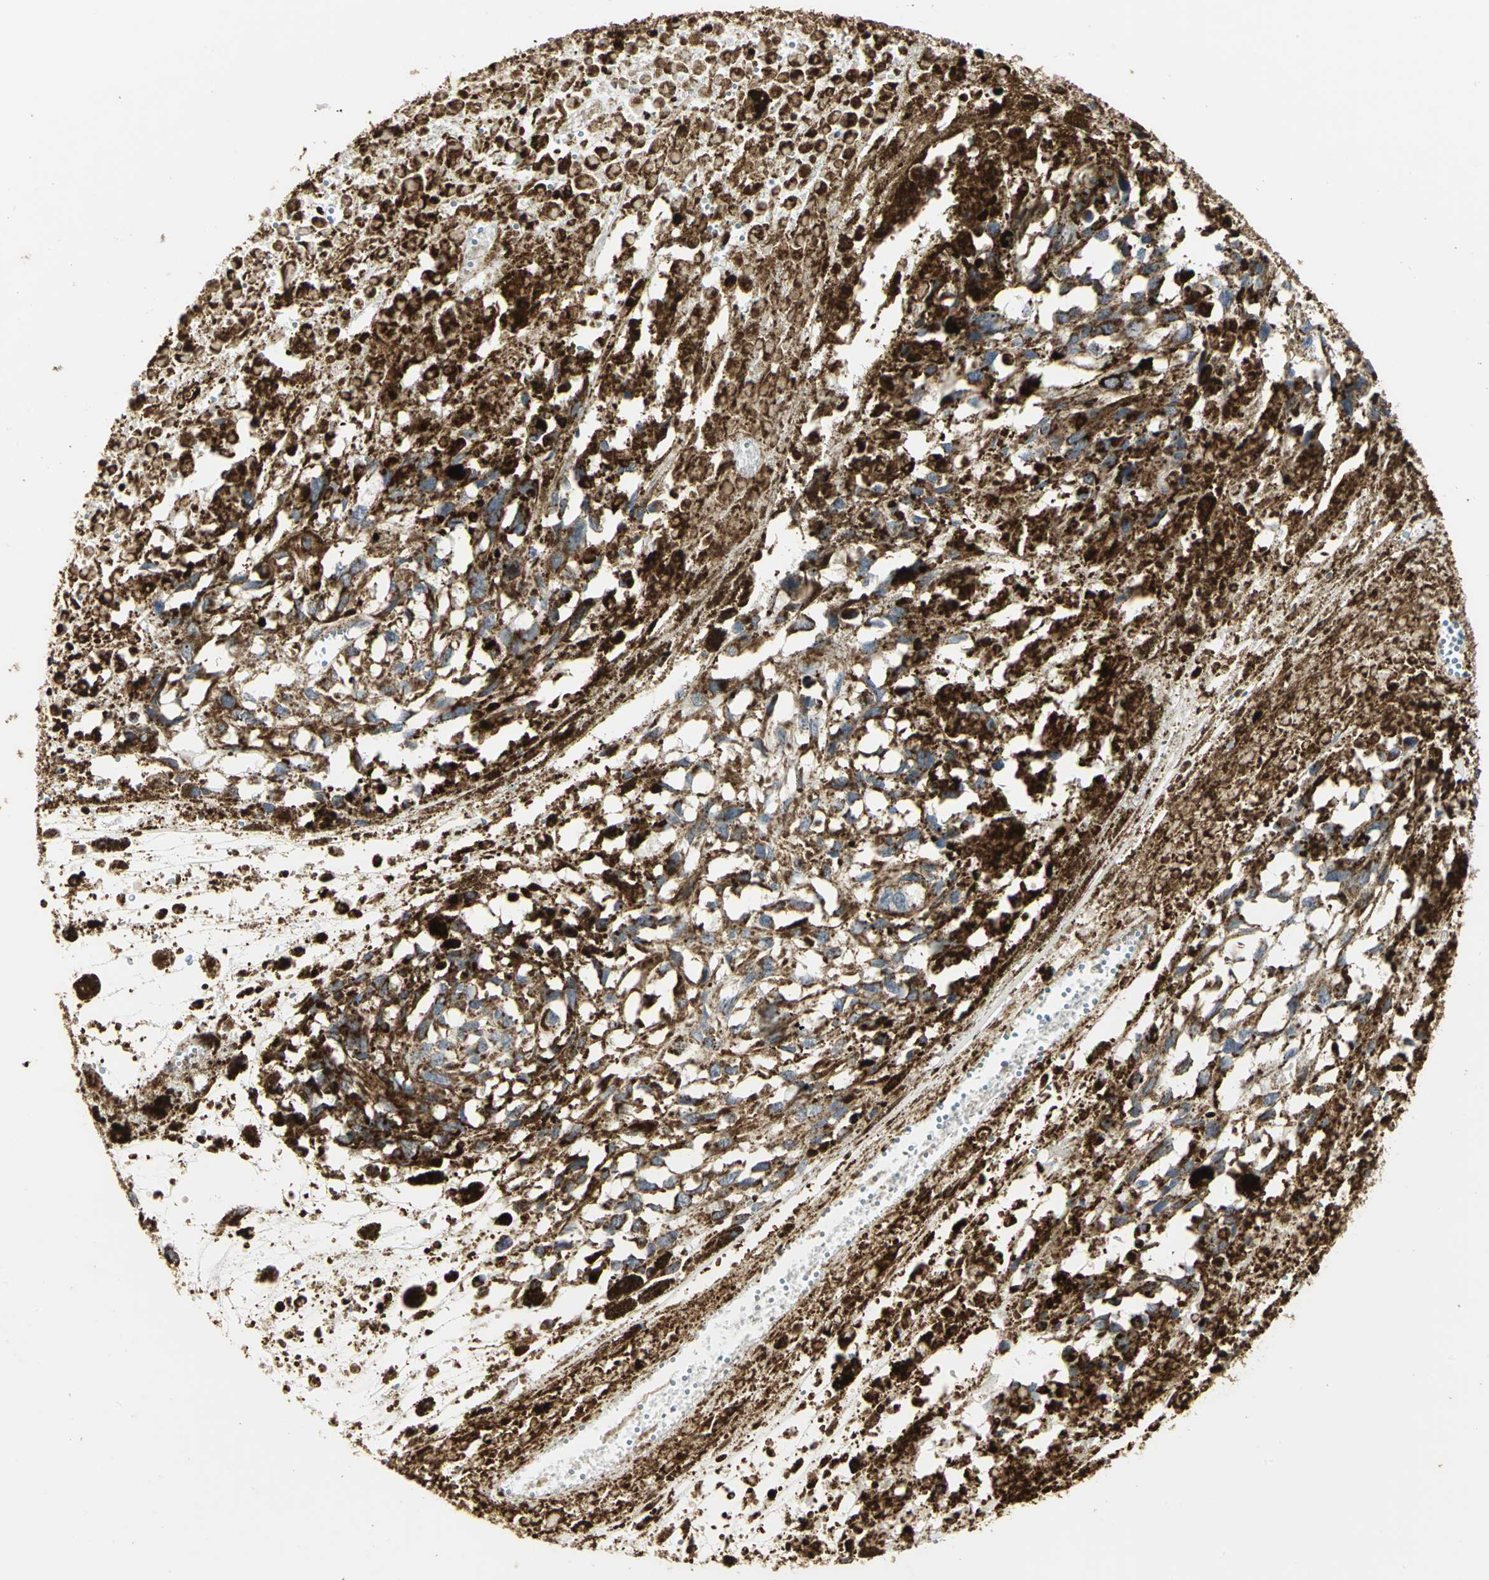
{"staining": {"intensity": "strong", "quantity": ">75%", "location": "cytoplasmic/membranous"}, "tissue": "melanoma", "cell_type": "Tumor cells", "image_type": "cancer", "snomed": [{"axis": "morphology", "description": "Malignant melanoma, Metastatic site"}, {"axis": "topography", "description": "Lymph node"}], "caption": "This micrograph reveals immunohistochemistry (IHC) staining of human melanoma, with high strong cytoplasmic/membranous staining in about >75% of tumor cells.", "gene": "VDAC1", "patient": {"sex": "male", "age": 59}}